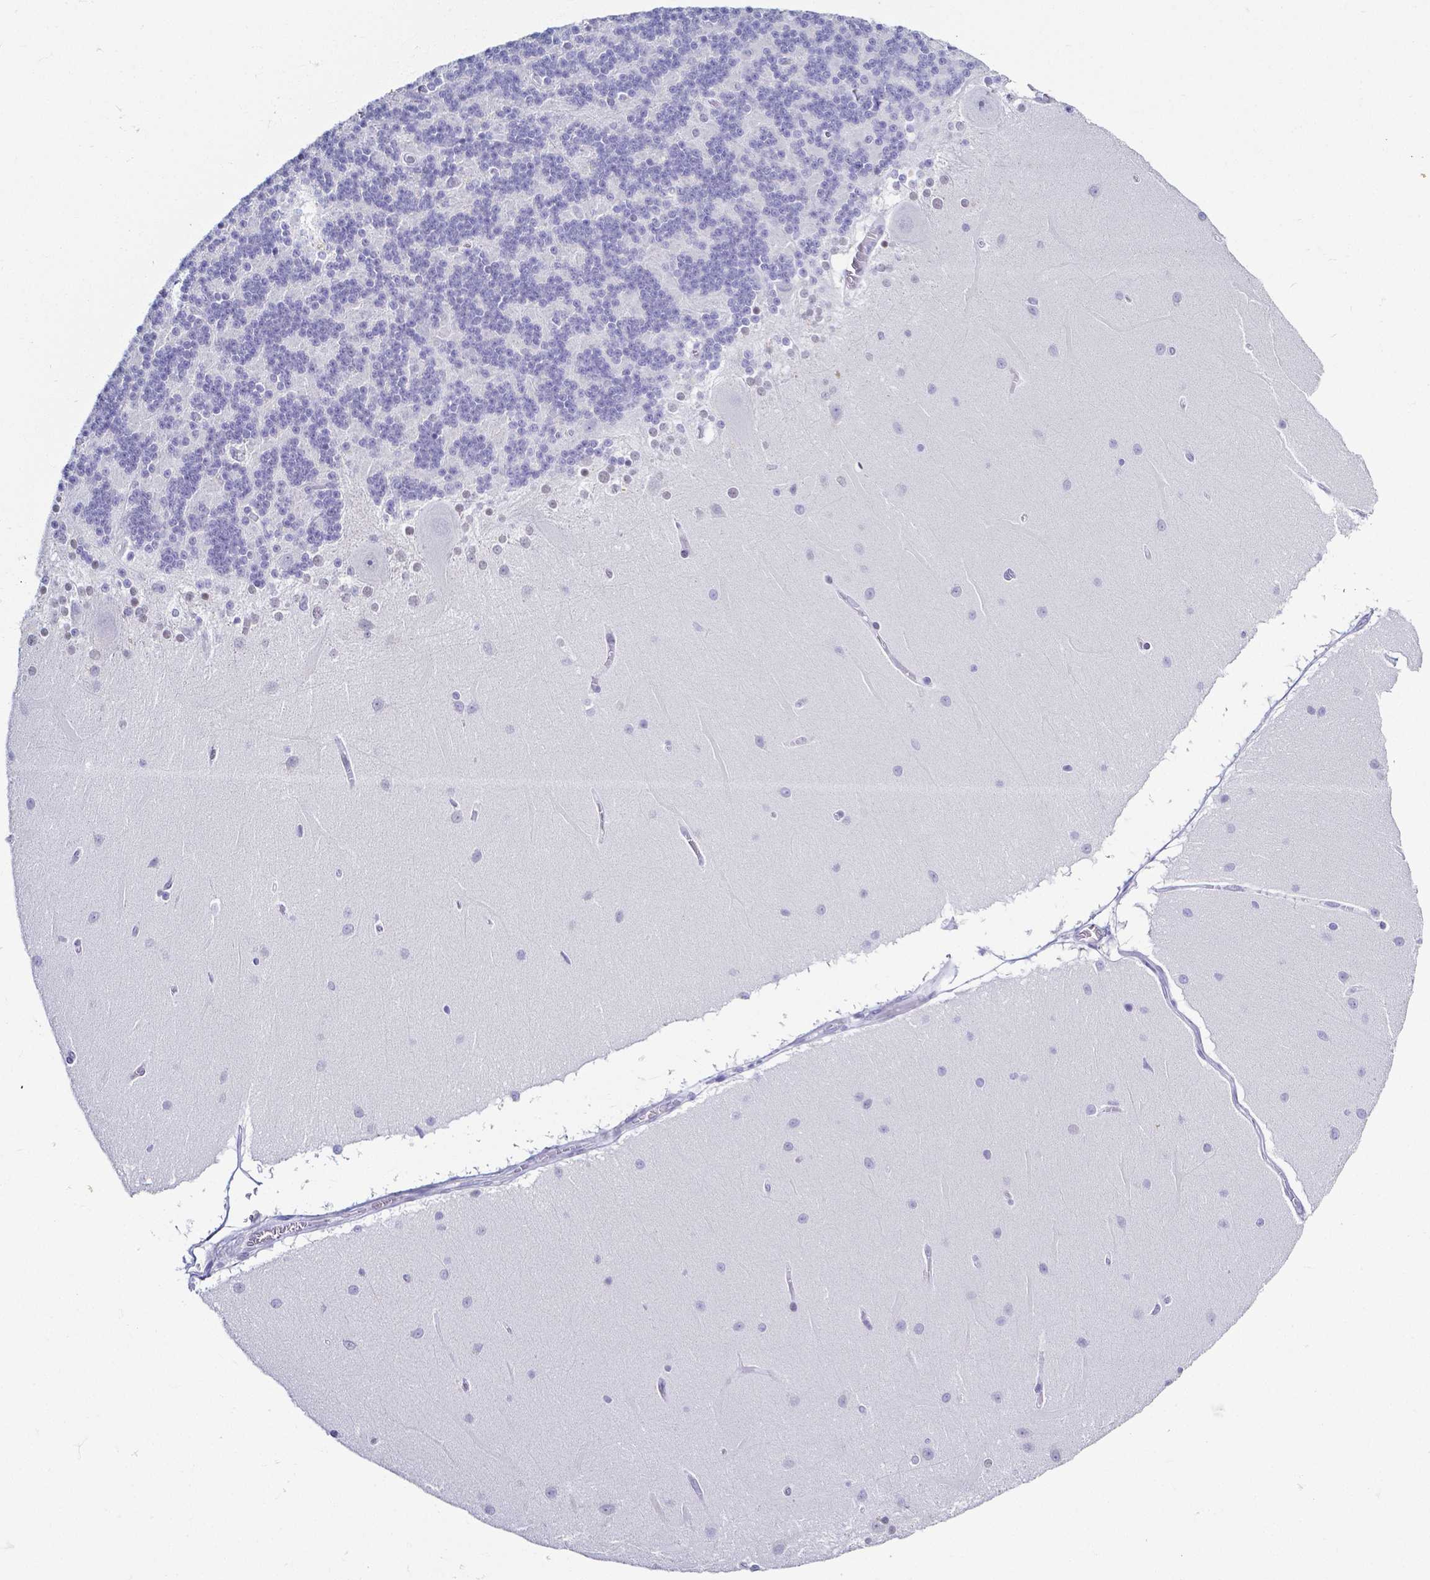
{"staining": {"intensity": "negative", "quantity": "none", "location": "none"}, "tissue": "cerebellum", "cell_type": "Cells in granular layer", "image_type": "normal", "snomed": [{"axis": "morphology", "description": "Normal tissue, NOS"}, {"axis": "topography", "description": "Cerebellum"}], "caption": "Human cerebellum stained for a protein using immunohistochemistry shows no expression in cells in granular layer.", "gene": "FAM83G", "patient": {"sex": "female", "age": 54}}